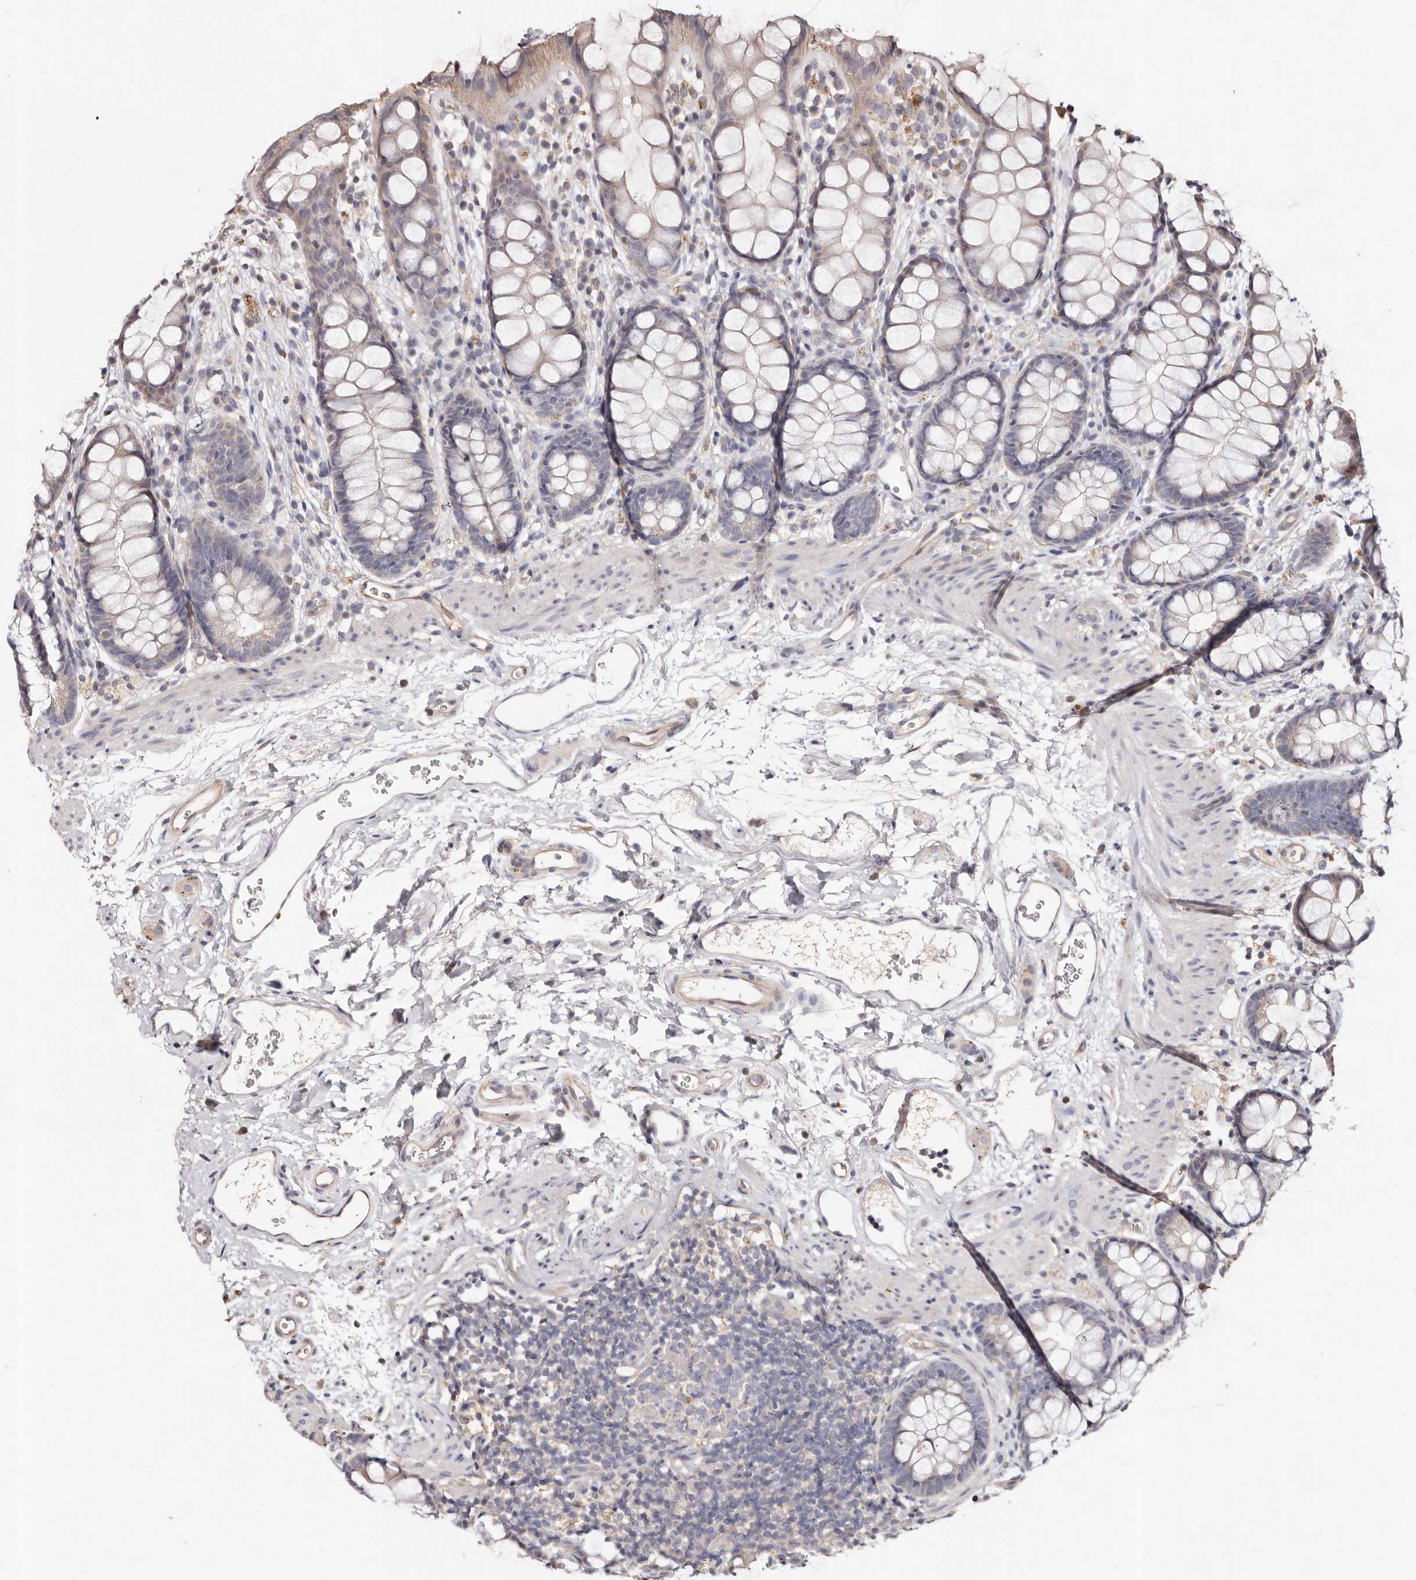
{"staining": {"intensity": "weak", "quantity": "<25%", "location": "cytoplasmic/membranous"}, "tissue": "rectum", "cell_type": "Glandular cells", "image_type": "normal", "snomed": [{"axis": "morphology", "description": "Normal tissue, NOS"}, {"axis": "topography", "description": "Rectum"}], "caption": "This photomicrograph is of benign rectum stained with immunohistochemistry to label a protein in brown with the nuclei are counter-stained blue. There is no expression in glandular cells.", "gene": "THBS3", "patient": {"sex": "female", "age": 65}}